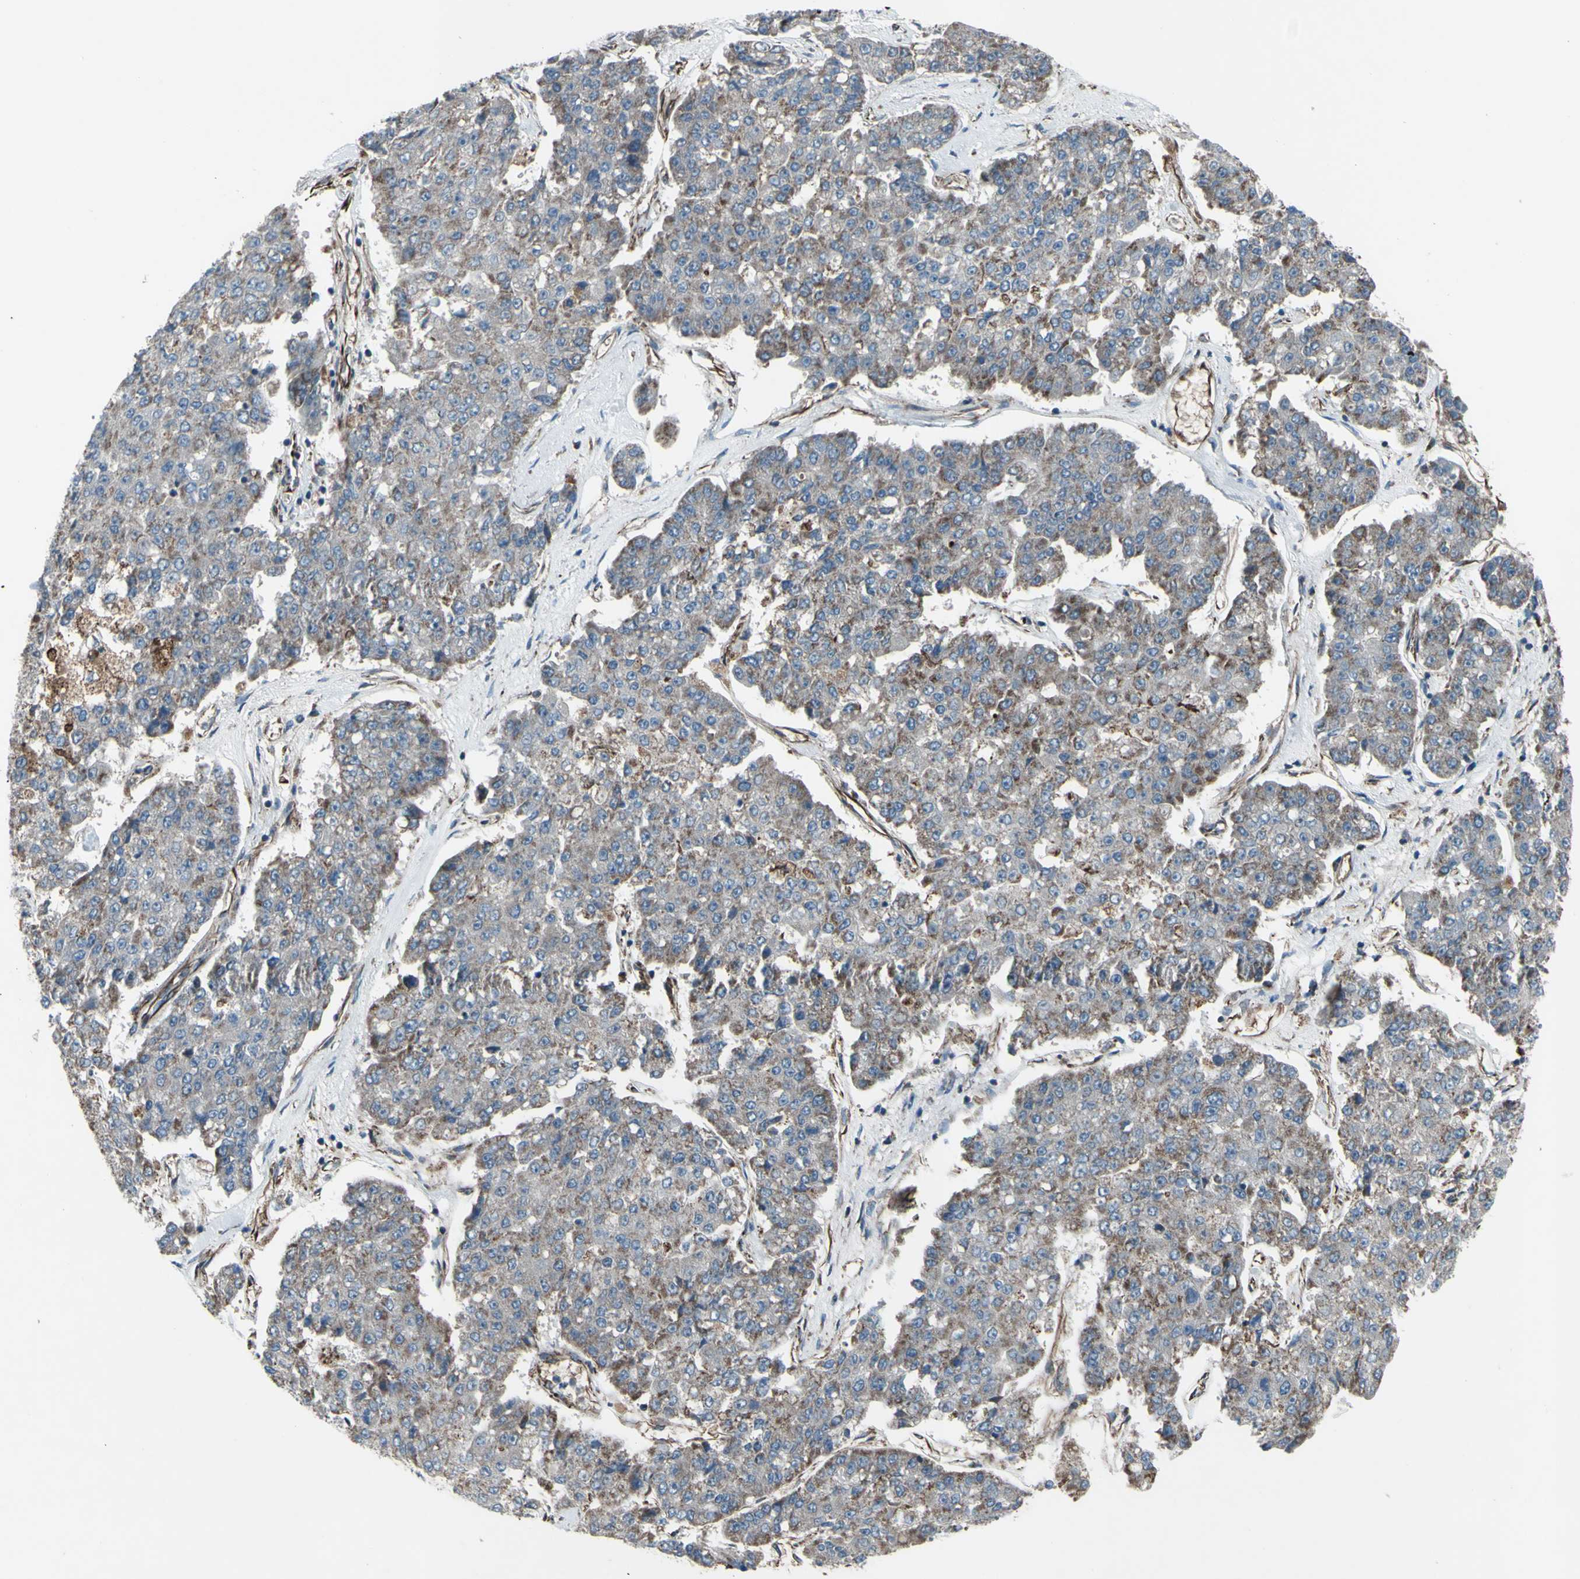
{"staining": {"intensity": "weak", "quantity": ">75%", "location": "cytoplasmic/membranous"}, "tissue": "pancreatic cancer", "cell_type": "Tumor cells", "image_type": "cancer", "snomed": [{"axis": "morphology", "description": "Adenocarcinoma, NOS"}, {"axis": "topography", "description": "Pancreas"}], "caption": "Pancreatic cancer (adenocarcinoma) stained for a protein (brown) reveals weak cytoplasmic/membranous positive positivity in approximately >75% of tumor cells.", "gene": "EMC7", "patient": {"sex": "male", "age": 50}}